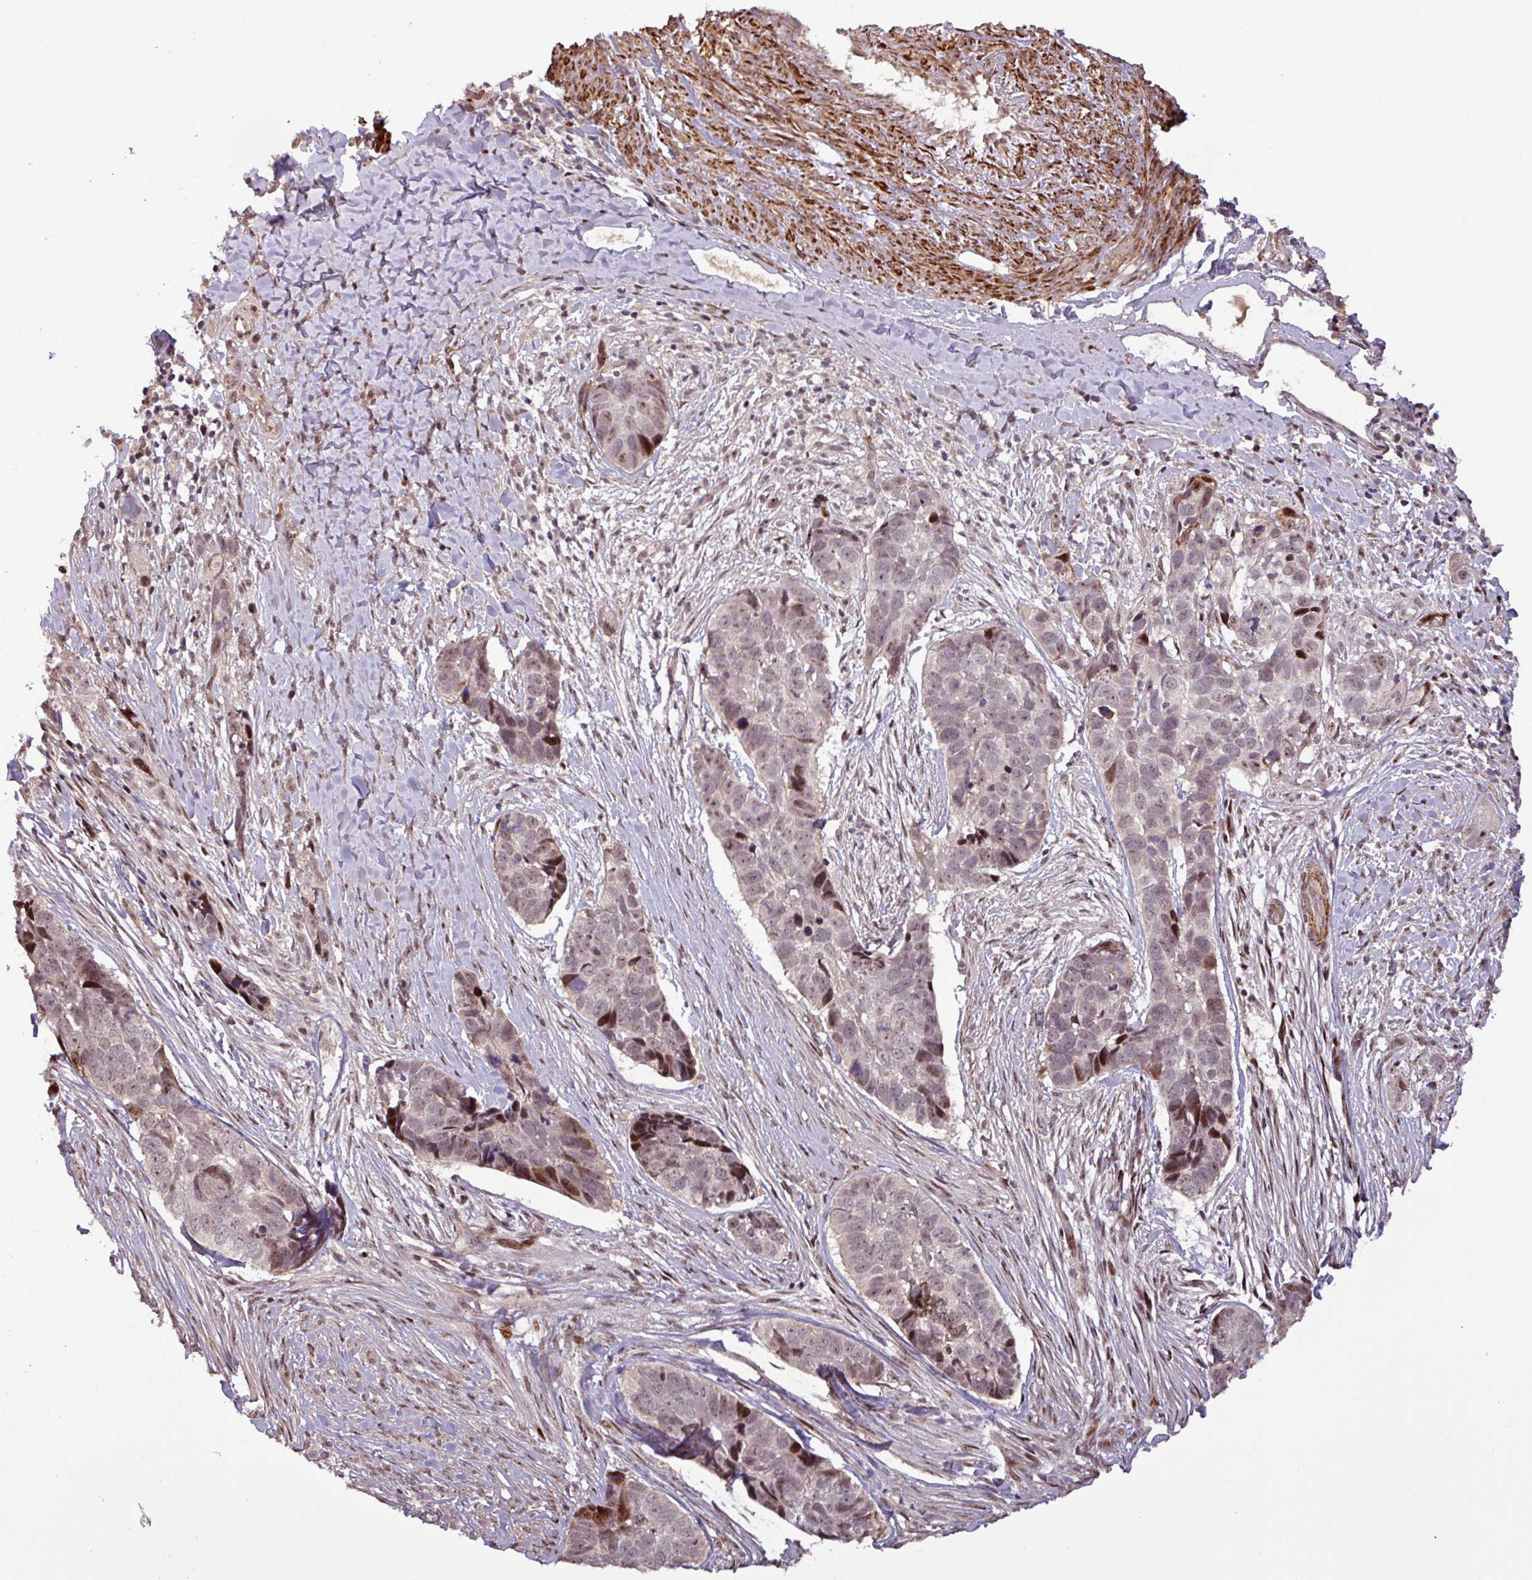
{"staining": {"intensity": "moderate", "quantity": "<25%", "location": "nuclear"}, "tissue": "skin cancer", "cell_type": "Tumor cells", "image_type": "cancer", "snomed": [{"axis": "morphology", "description": "Basal cell carcinoma"}, {"axis": "topography", "description": "Skin"}], "caption": "This photomicrograph displays basal cell carcinoma (skin) stained with IHC to label a protein in brown. The nuclear of tumor cells show moderate positivity for the protein. Nuclei are counter-stained blue.", "gene": "SLC22A24", "patient": {"sex": "female", "age": 82}}